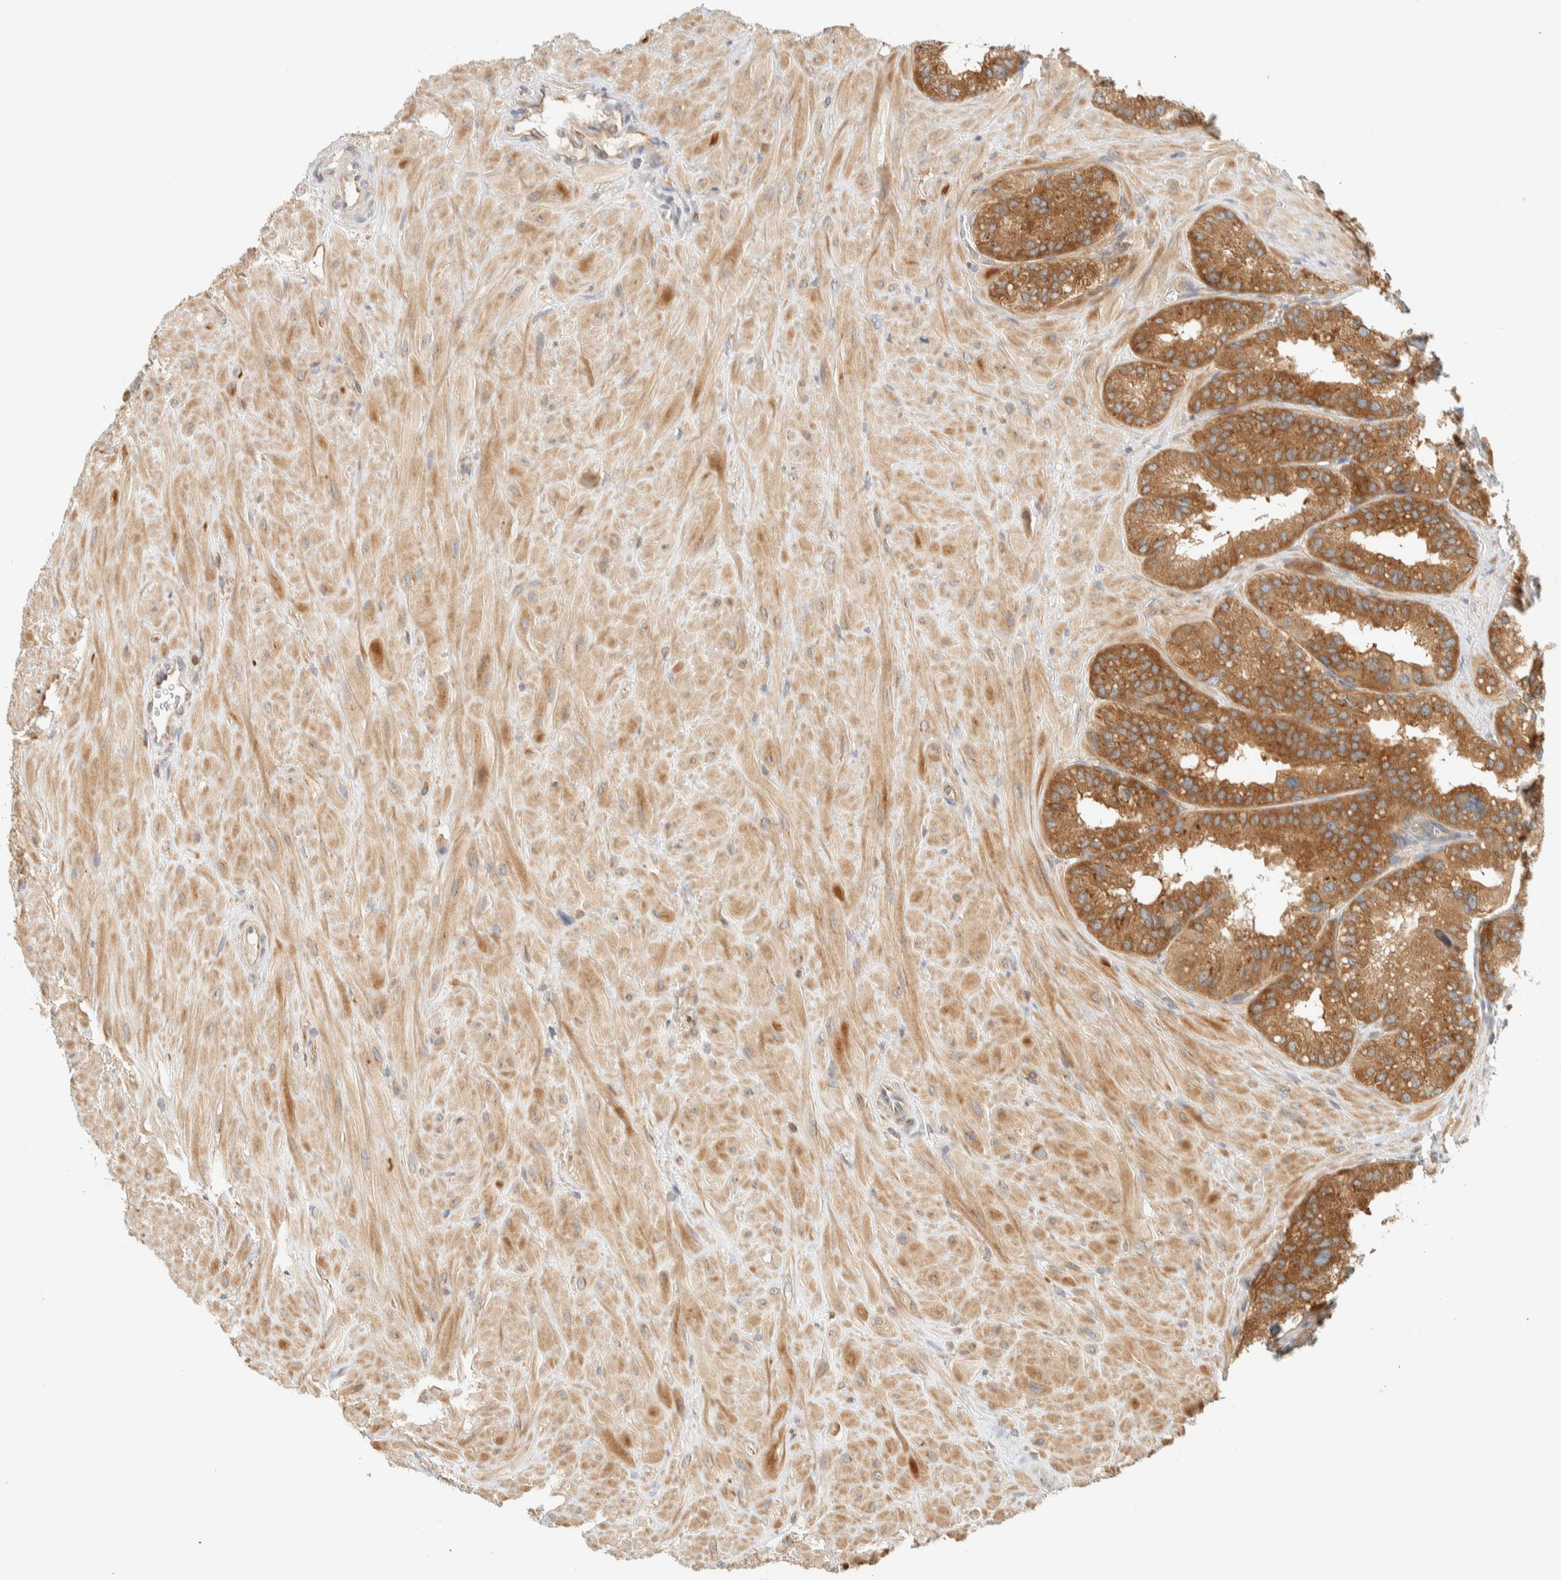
{"staining": {"intensity": "moderate", "quantity": ">75%", "location": "cytoplasmic/membranous"}, "tissue": "seminal vesicle", "cell_type": "Glandular cells", "image_type": "normal", "snomed": [{"axis": "morphology", "description": "Normal tissue, NOS"}, {"axis": "topography", "description": "Prostate"}, {"axis": "topography", "description": "Seminal veicle"}], "caption": "IHC of normal human seminal vesicle reveals medium levels of moderate cytoplasmic/membranous expression in about >75% of glandular cells.", "gene": "ARFGEF1", "patient": {"sex": "male", "age": 51}}